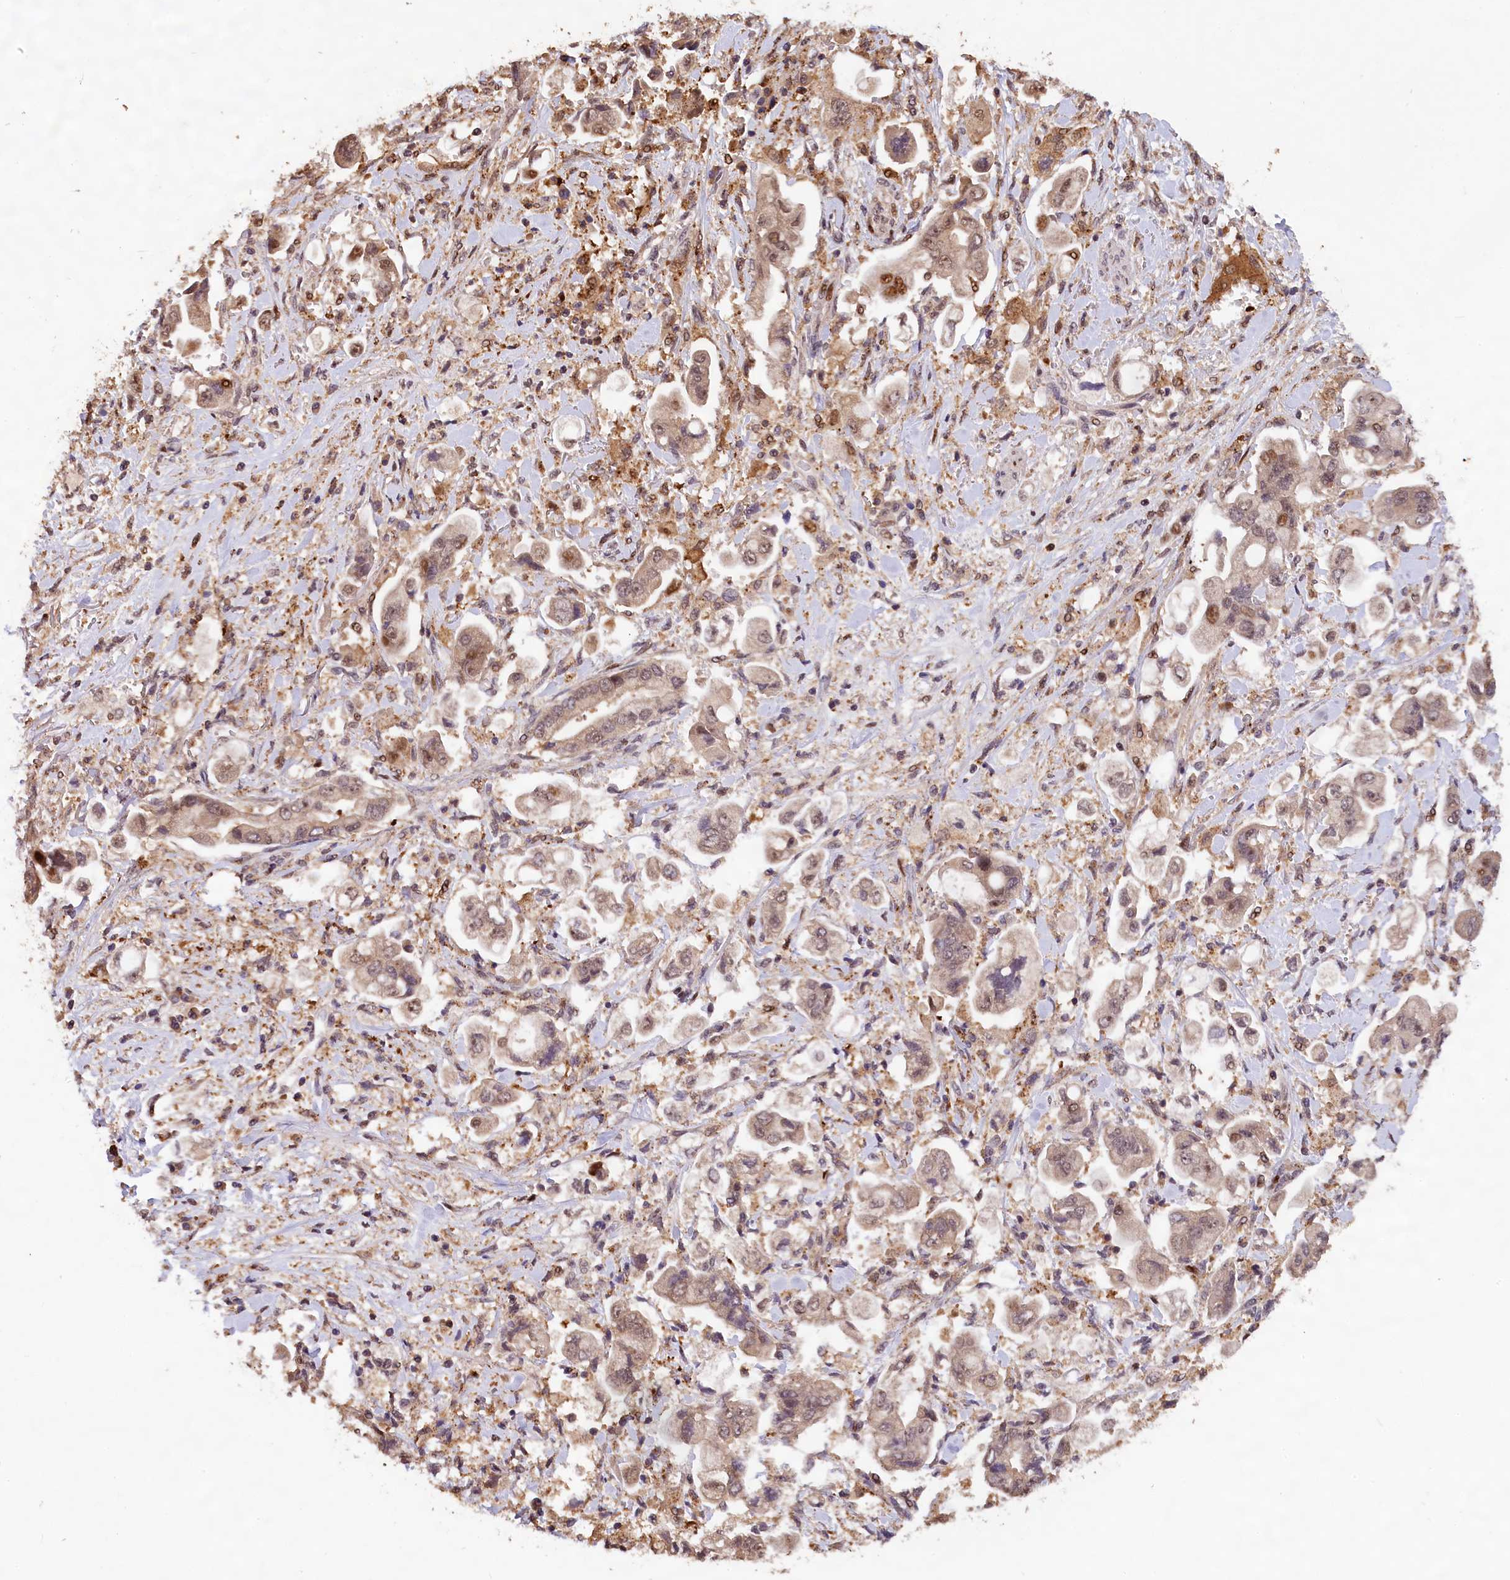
{"staining": {"intensity": "moderate", "quantity": ">75%", "location": "cytoplasmic/membranous,nuclear"}, "tissue": "stomach cancer", "cell_type": "Tumor cells", "image_type": "cancer", "snomed": [{"axis": "morphology", "description": "Adenocarcinoma, NOS"}, {"axis": "topography", "description": "Stomach"}], "caption": "Immunohistochemistry (IHC) photomicrograph of neoplastic tissue: adenocarcinoma (stomach) stained using IHC exhibits medium levels of moderate protein expression localized specifically in the cytoplasmic/membranous and nuclear of tumor cells, appearing as a cytoplasmic/membranous and nuclear brown color.", "gene": "PHAF1", "patient": {"sex": "male", "age": 62}}